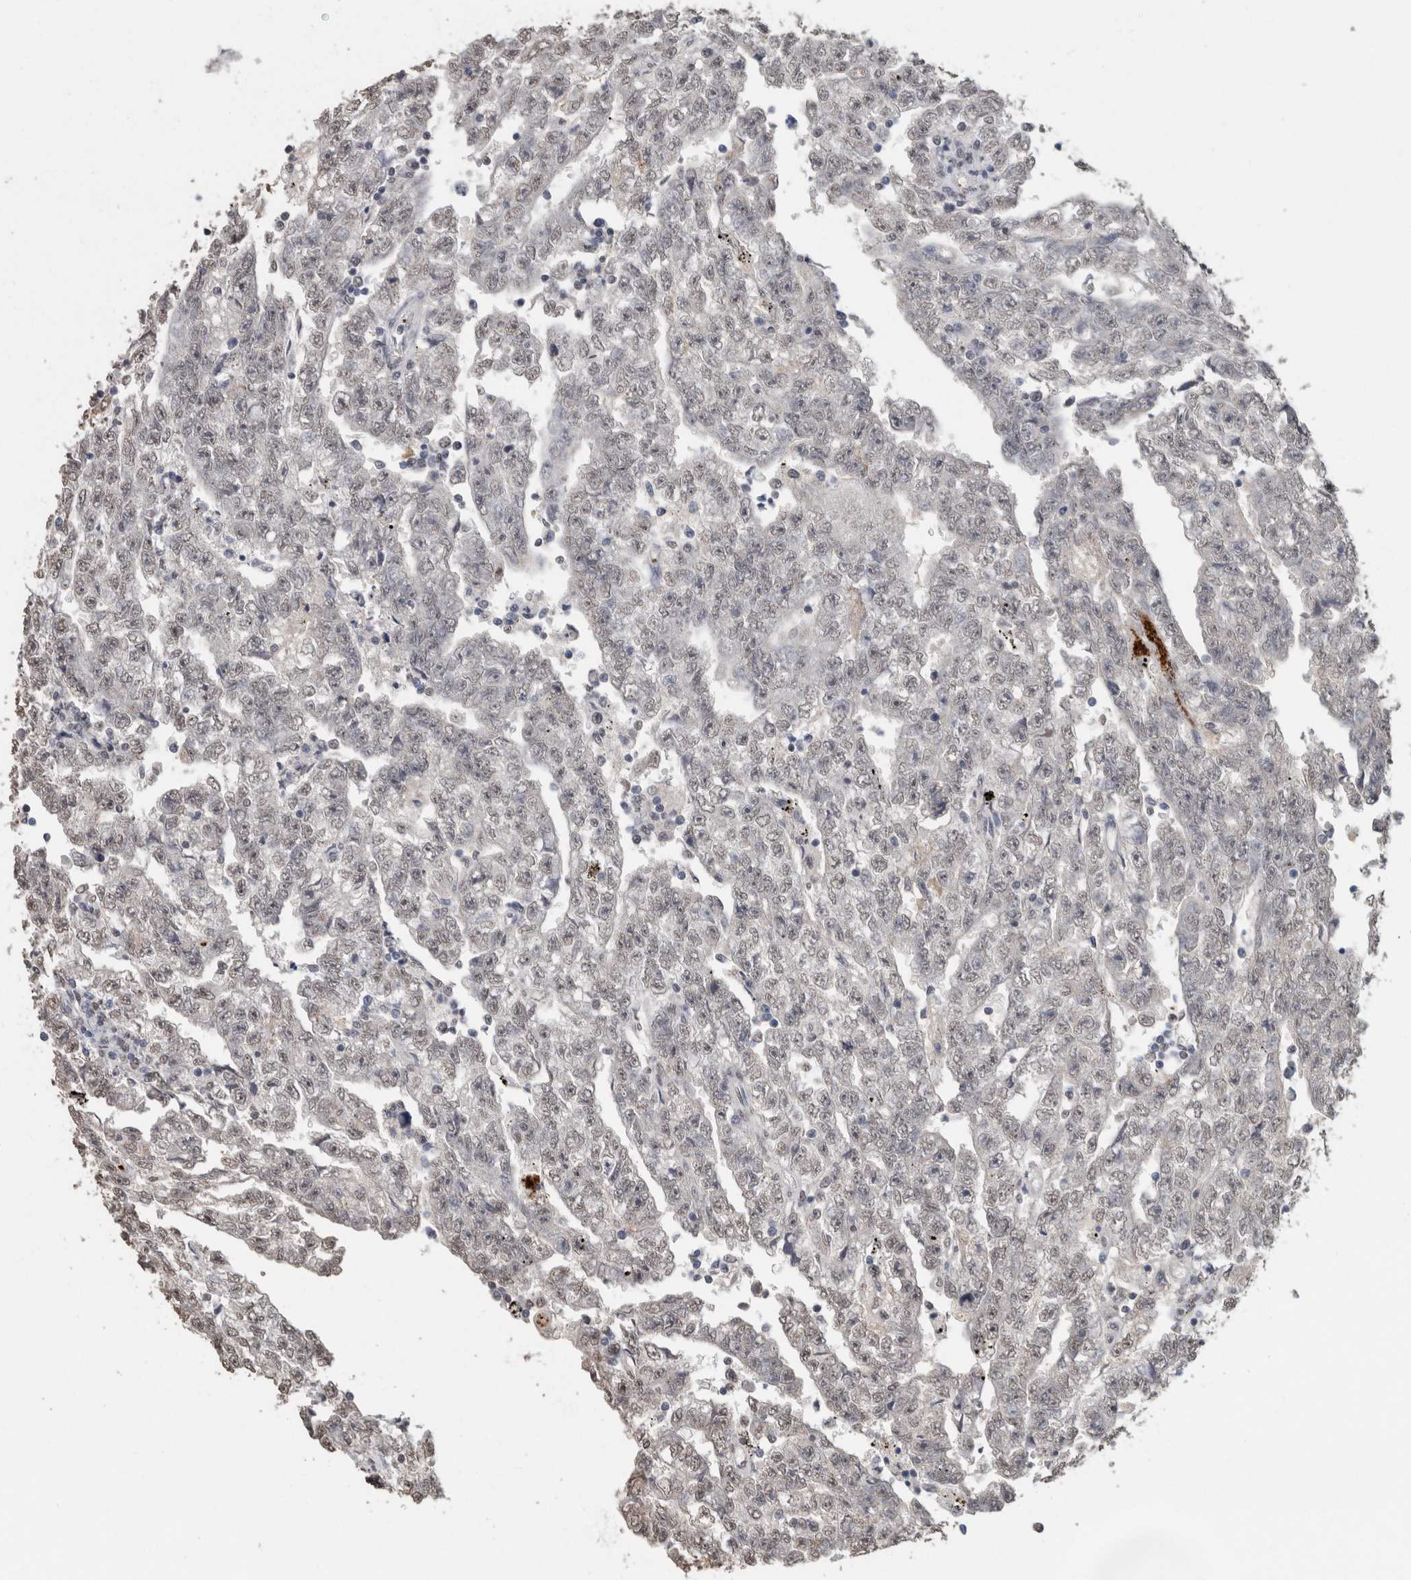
{"staining": {"intensity": "negative", "quantity": "none", "location": "none"}, "tissue": "testis cancer", "cell_type": "Tumor cells", "image_type": "cancer", "snomed": [{"axis": "morphology", "description": "Carcinoma, Embryonal, NOS"}, {"axis": "topography", "description": "Testis"}], "caption": "Immunohistochemical staining of human testis embryonal carcinoma reveals no significant expression in tumor cells.", "gene": "LTBP1", "patient": {"sex": "male", "age": 25}}